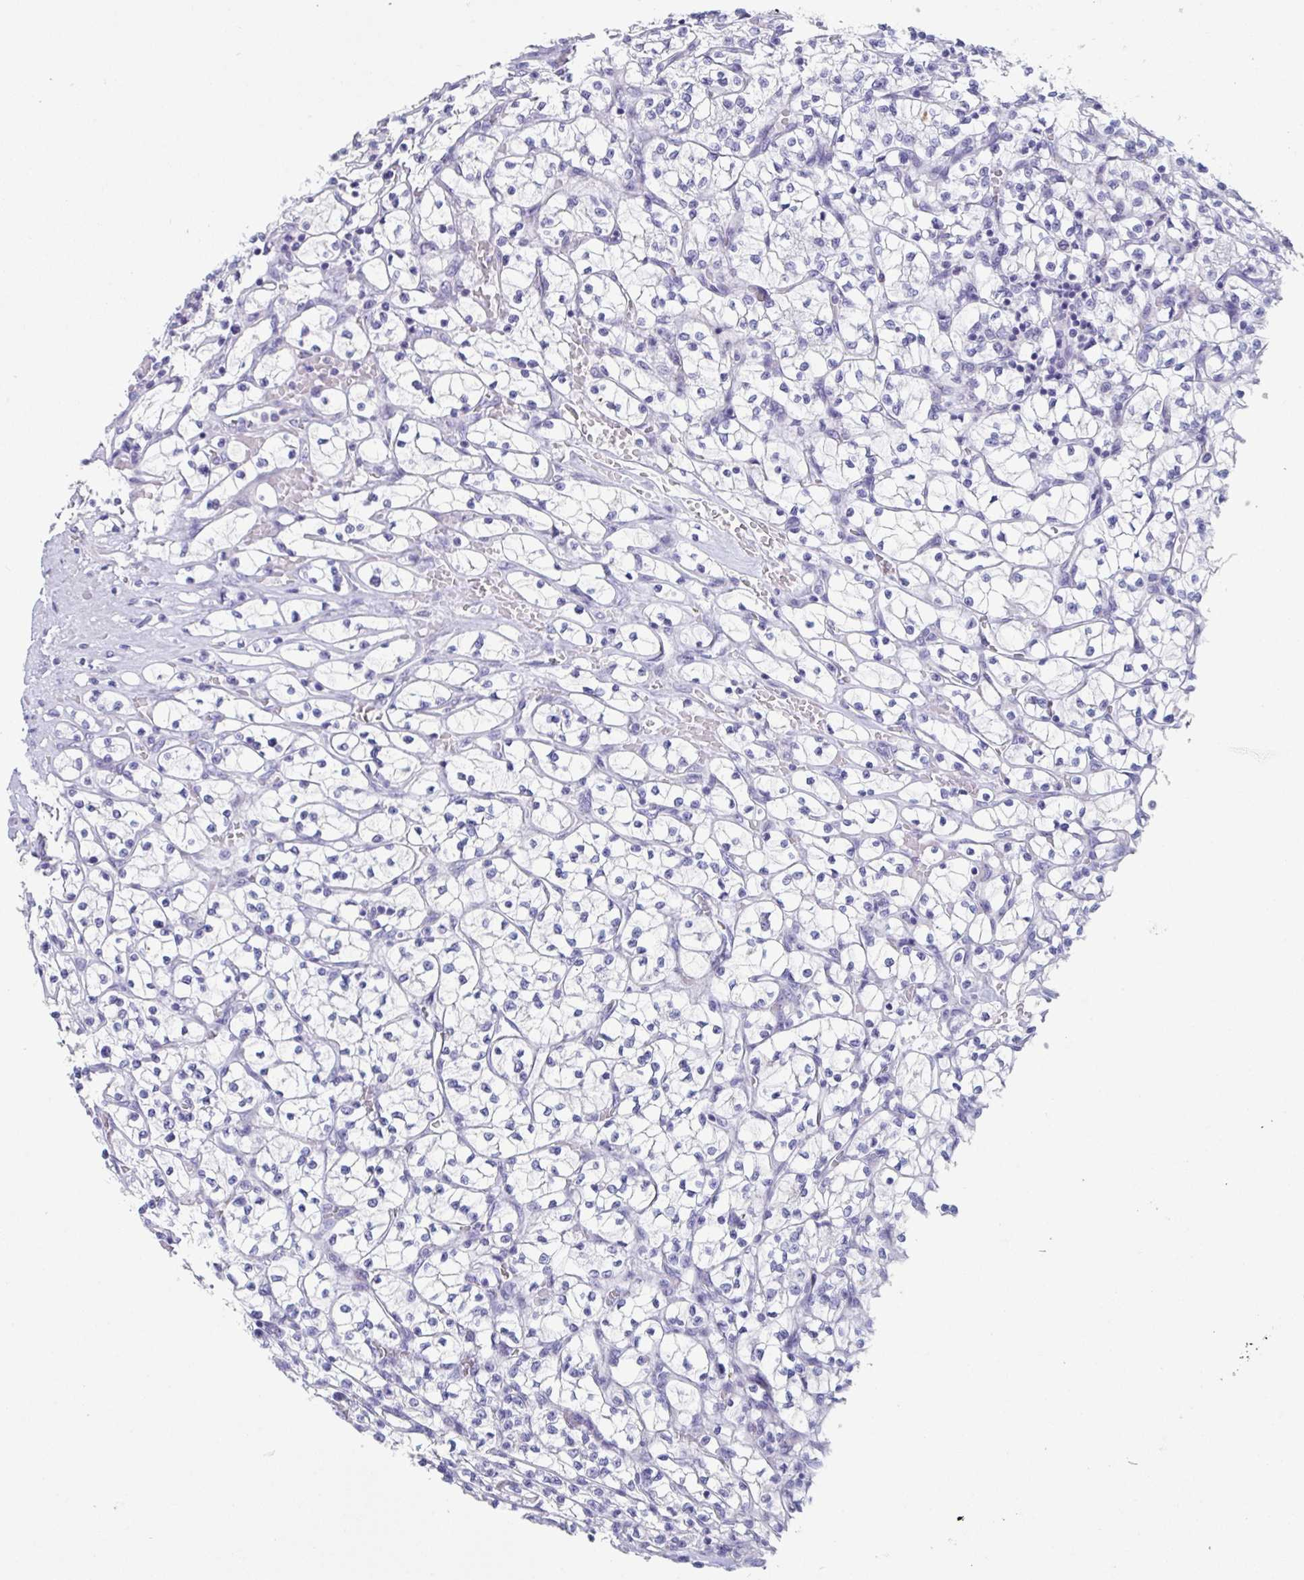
{"staining": {"intensity": "negative", "quantity": "none", "location": "none"}, "tissue": "renal cancer", "cell_type": "Tumor cells", "image_type": "cancer", "snomed": [{"axis": "morphology", "description": "Adenocarcinoma, NOS"}, {"axis": "topography", "description": "Kidney"}], "caption": "Renal adenocarcinoma stained for a protein using IHC exhibits no staining tumor cells.", "gene": "ZPBP", "patient": {"sex": "female", "age": 64}}